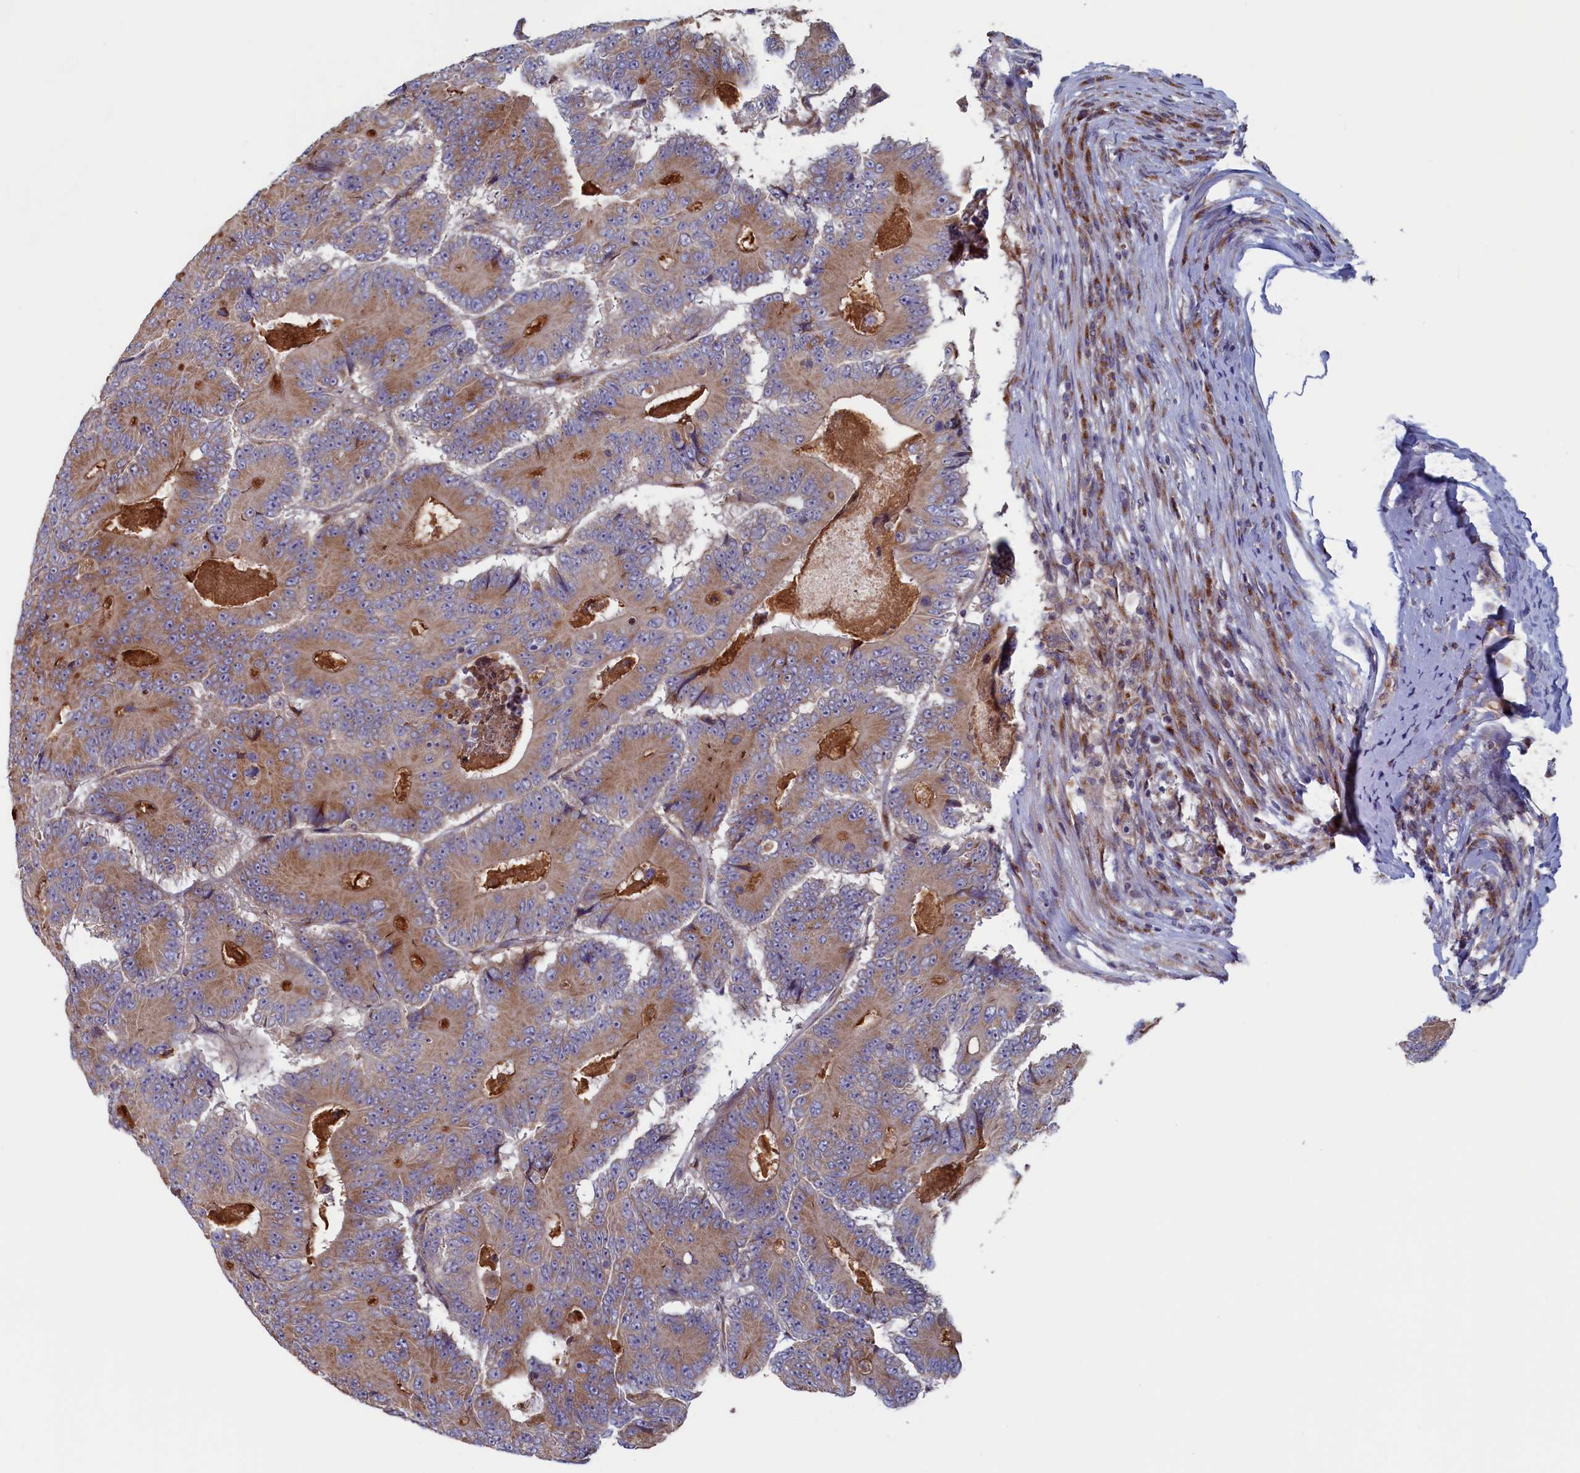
{"staining": {"intensity": "moderate", "quantity": ">75%", "location": "cytoplasmic/membranous"}, "tissue": "colorectal cancer", "cell_type": "Tumor cells", "image_type": "cancer", "snomed": [{"axis": "morphology", "description": "Adenocarcinoma, NOS"}, {"axis": "topography", "description": "Colon"}], "caption": "The immunohistochemical stain labels moderate cytoplasmic/membranous positivity in tumor cells of colorectal cancer (adenocarcinoma) tissue.", "gene": "MTFMT", "patient": {"sex": "male", "age": 83}}